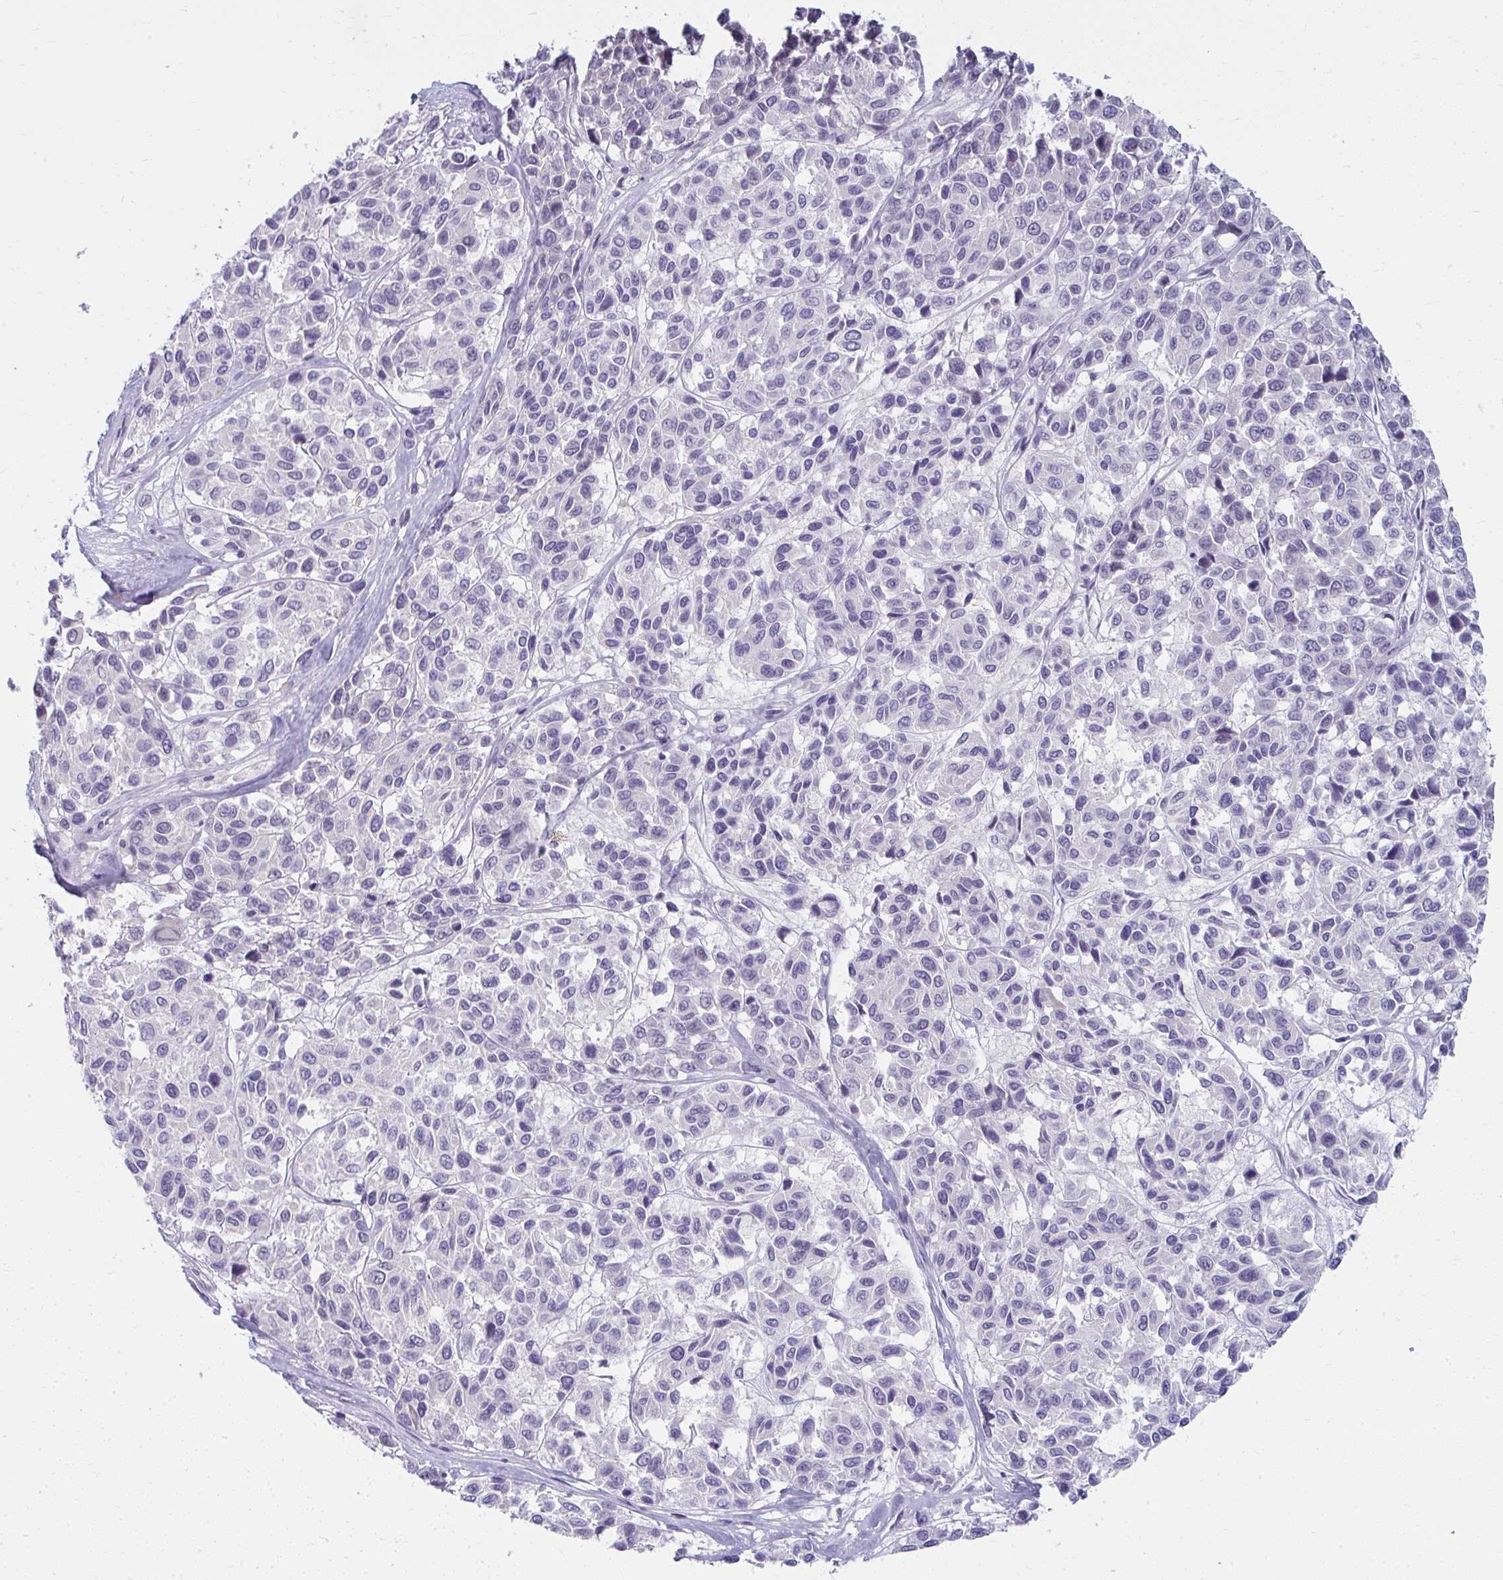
{"staining": {"intensity": "negative", "quantity": "none", "location": "none"}, "tissue": "melanoma", "cell_type": "Tumor cells", "image_type": "cancer", "snomed": [{"axis": "morphology", "description": "Malignant melanoma, NOS"}, {"axis": "topography", "description": "Skin"}], "caption": "The micrograph displays no significant positivity in tumor cells of malignant melanoma.", "gene": "UGT3A2", "patient": {"sex": "female", "age": 66}}